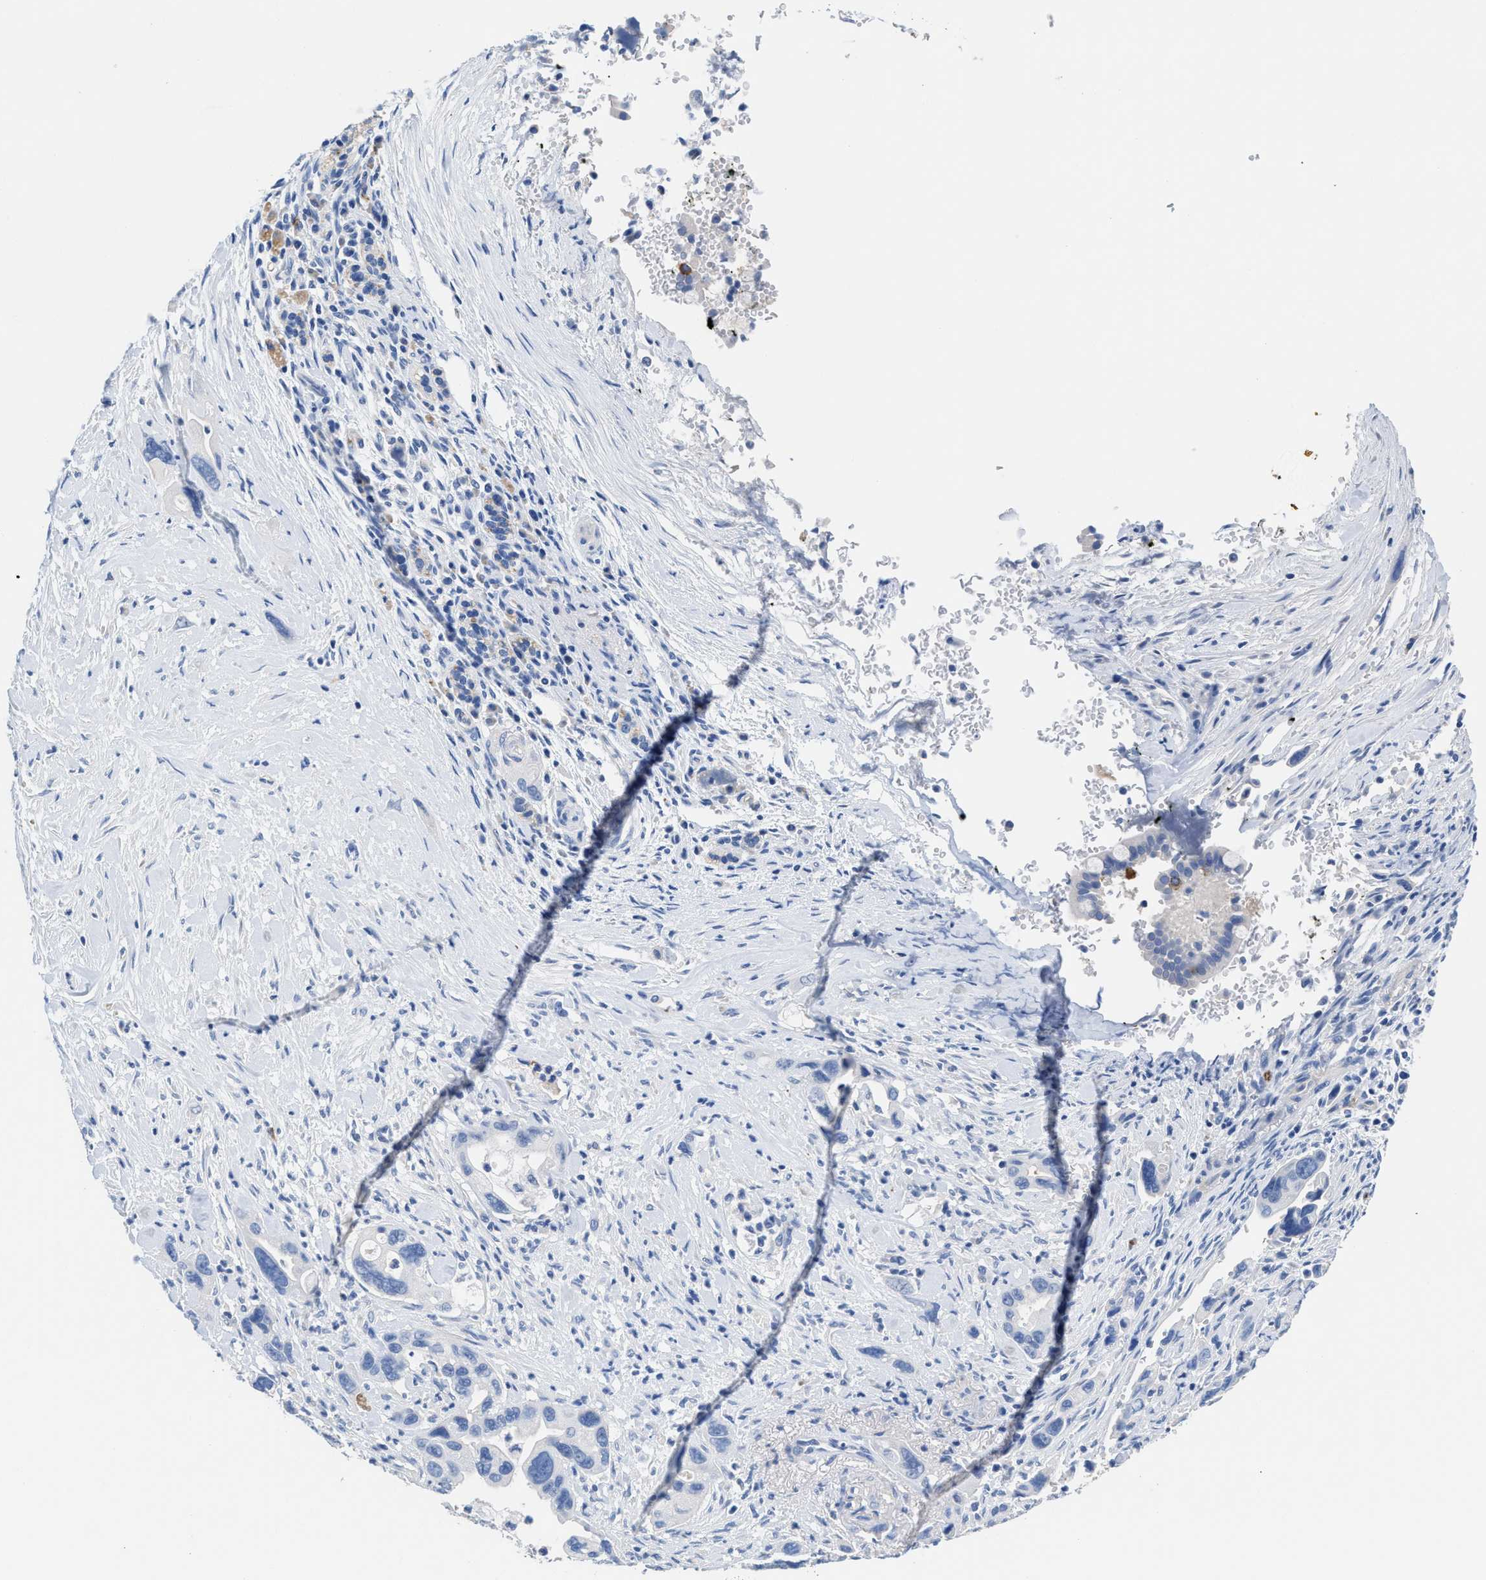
{"staining": {"intensity": "negative", "quantity": "none", "location": "none"}, "tissue": "pancreatic cancer", "cell_type": "Tumor cells", "image_type": "cancer", "snomed": [{"axis": "morphology", "description": "Adenocarcinoma, NOS"}, {"axis": "topography", "description": "Pancreas"}], "caption": "This is a micrograph of immunohistochemistry (IHC) staining of adenocarcinoma (pancreatic), which shows no expression in tumor cells.", "gene": "SLFN13", "patient": {"sex": "female", "age": 70}}